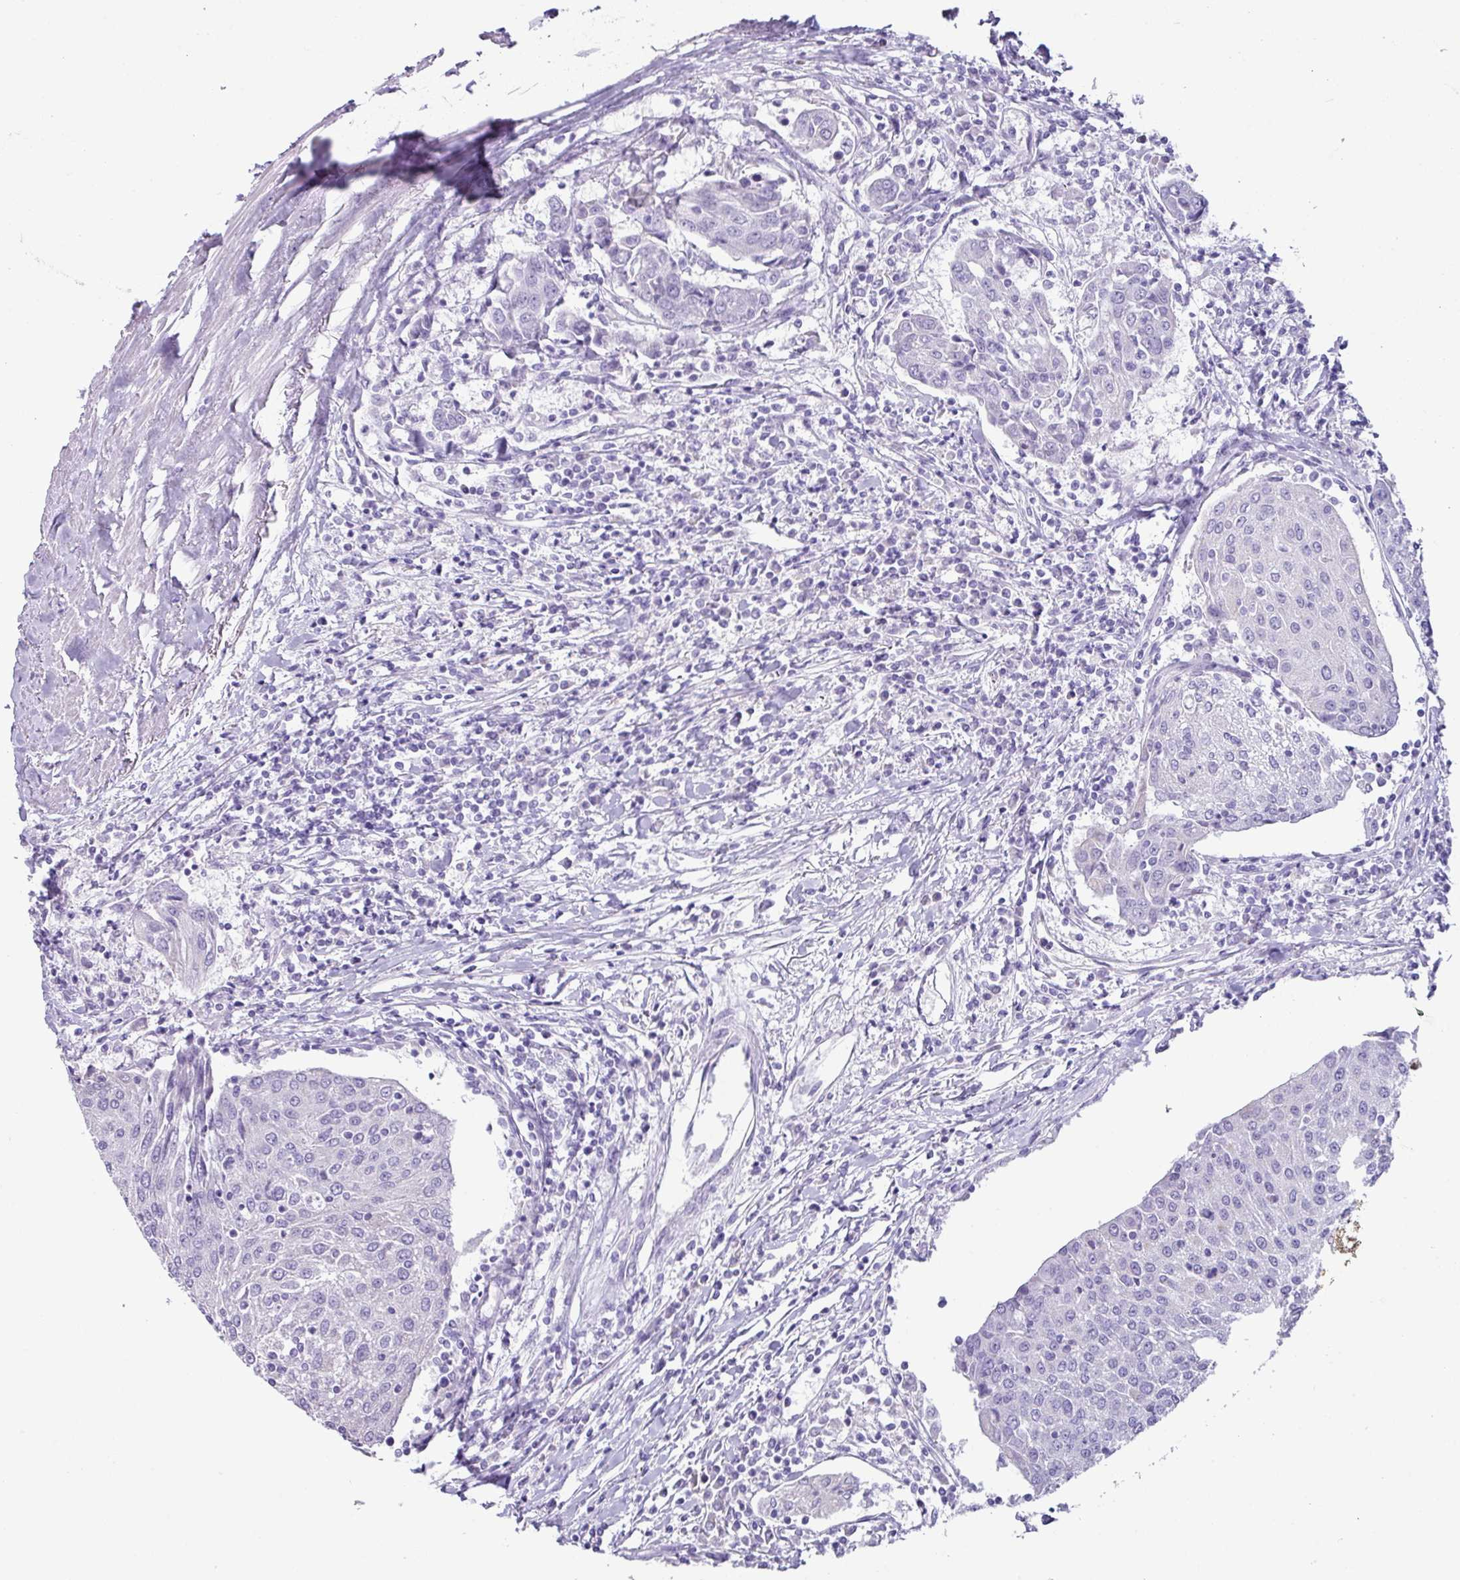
{"staining": {"intensity": "negative", "quantity": "none", "location": "none"}, "tissue": "urothelial cancer", "cell_type": "Tumor cells", "image_type": "cancer", "snomed": [{"axis": "morphology", "description": "Urothelial carcinoma, High grade"}, {"axis": "topography", "description": "Urinary bladder"}], "caption": "There is no significant staining in tumor cells of urothelial cancer.", "gene": "NCCRP1", "patient": {"sex": "female", "age": 85}}